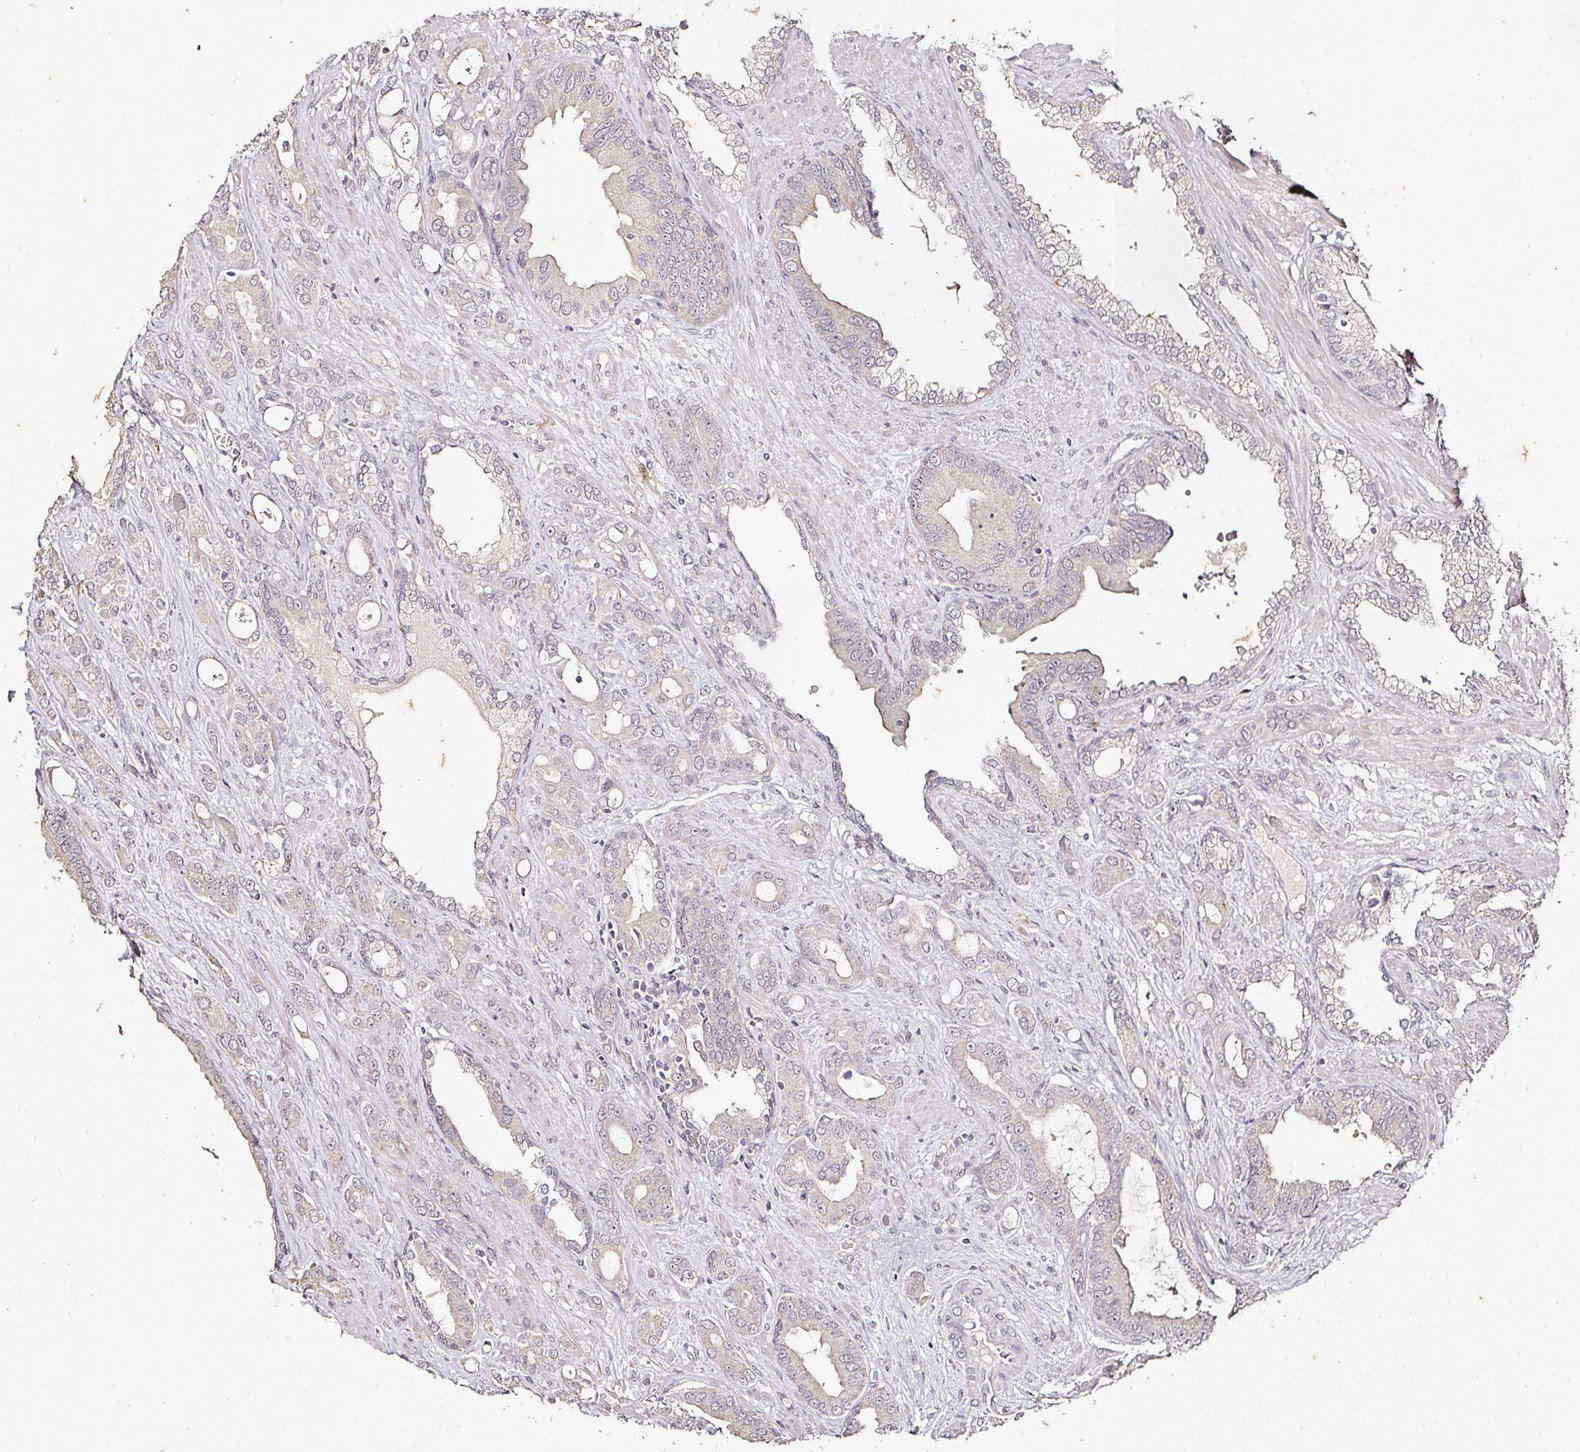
{"staining": {"intensity": "negative", "quantity": "none", "location": "none"}, "tissue": "prostate cancer", "cell_type": "Tumor cells", "image_type": "cancer", "snomed": [{"axis": "morphology", "description": "Adenocarcinoma, High grade"}, {"axis": "topography", "description": "Prostate"}], "caption": "Tumor cells show no significant positivity in prostate high-grade adenocarcinoma.", "gene": "CAPN5", "patient": {"sex": "male", "age": 72}}